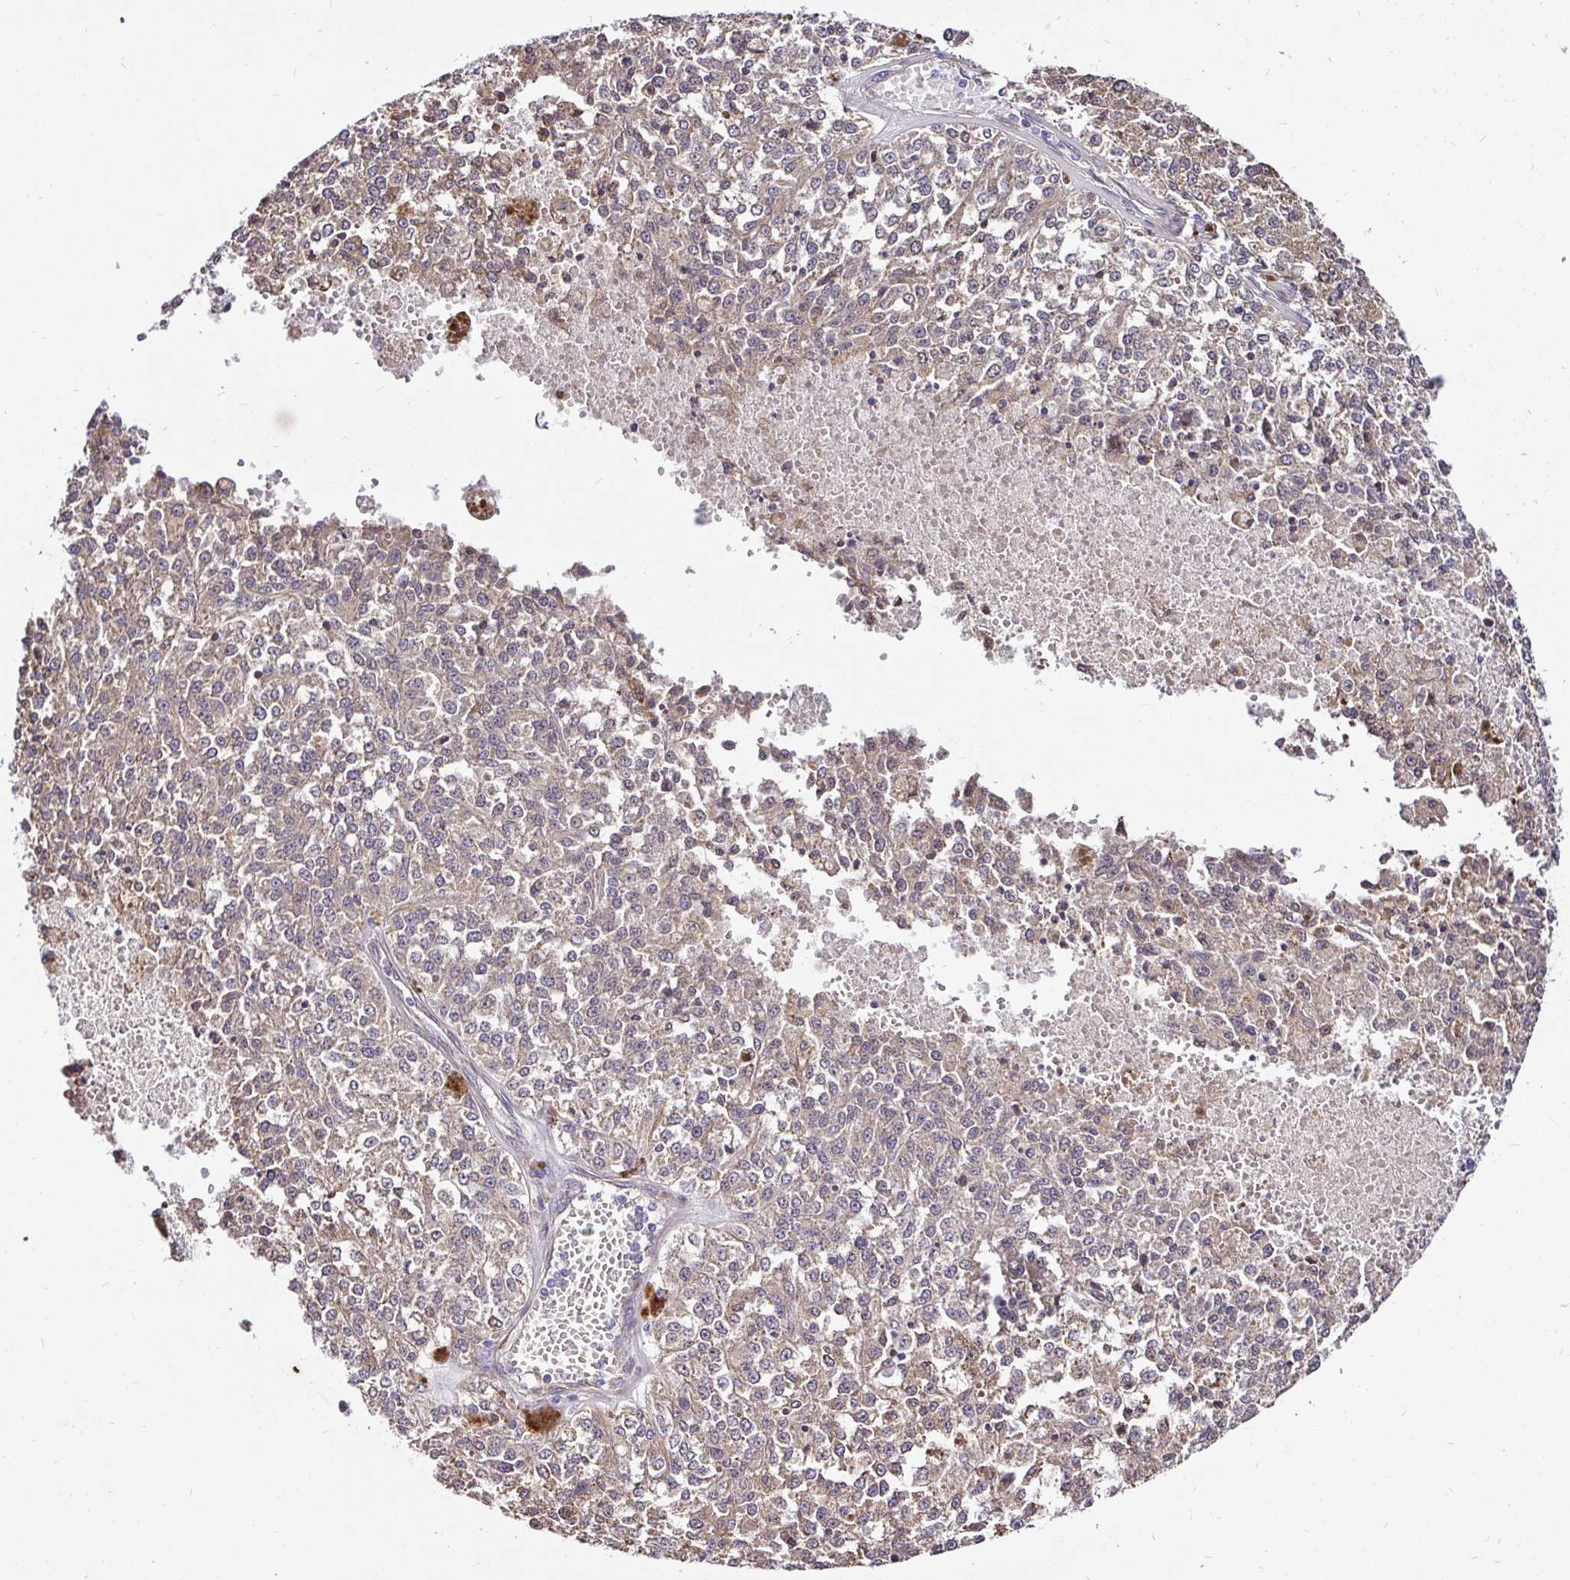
{"staining": {"intensity": "weak", "quantity": "25%-75%", "location": "cytoplasmic/membranous"}, "tissue": "melanoma", "cell_type": "Tumor cells", "image_type": "cancer", "snomed": [{"axis": "morphology", "description": "Malignant melanoma, Metastatic site"}, {"axis": "topography", "description": "Lymph node"}], "caption": "Weak cytoplasmic/membranous positivity for a protein is present in about 25%-75% of tumor cells of melanoma using IHC.", "gene": "CCDC122", "patient": {"sex": "female", "age": 64}}